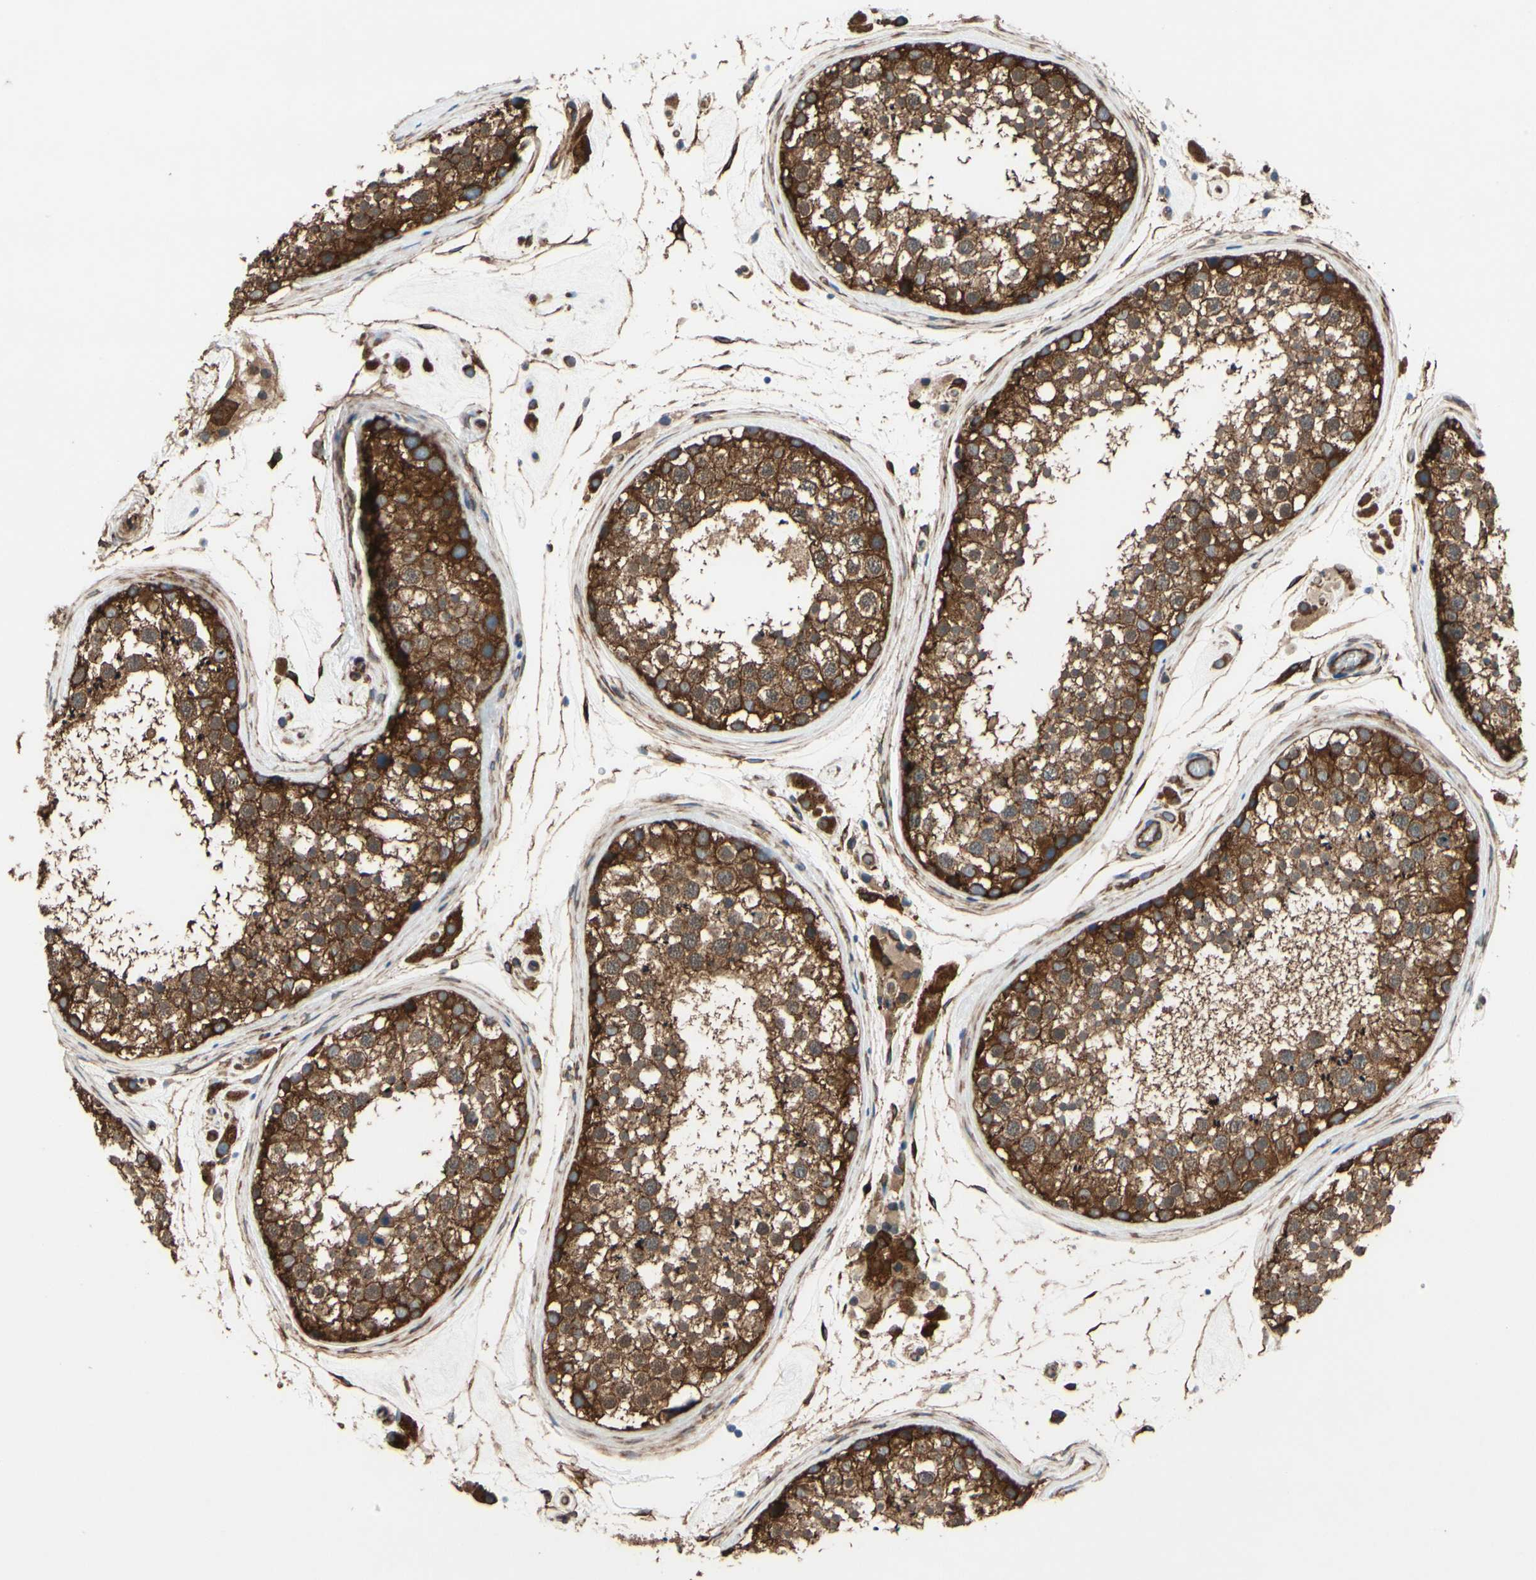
{"staining": {"intensity": "moderate", "quantity": ">75%", "location": "cytoplasmic/membranous"}, "tissue": "testis", "cell_type": "Cells in seminiferous ducts", "image_type": "normal", "snomed": [{"axis": "morphology", "description": "Normal tissue, NOS"}, {"axis": "topography", "description": "Testis"}], "caption": "About >75% of cells in seminiferous ducts in benign testis demonstrate moderate cytoplasmic/membranous protein staining as visualized by brown immunohistochemical staining.", "gene": "CTTNBP2", "patient": {"sex": "male", "age": 46}}